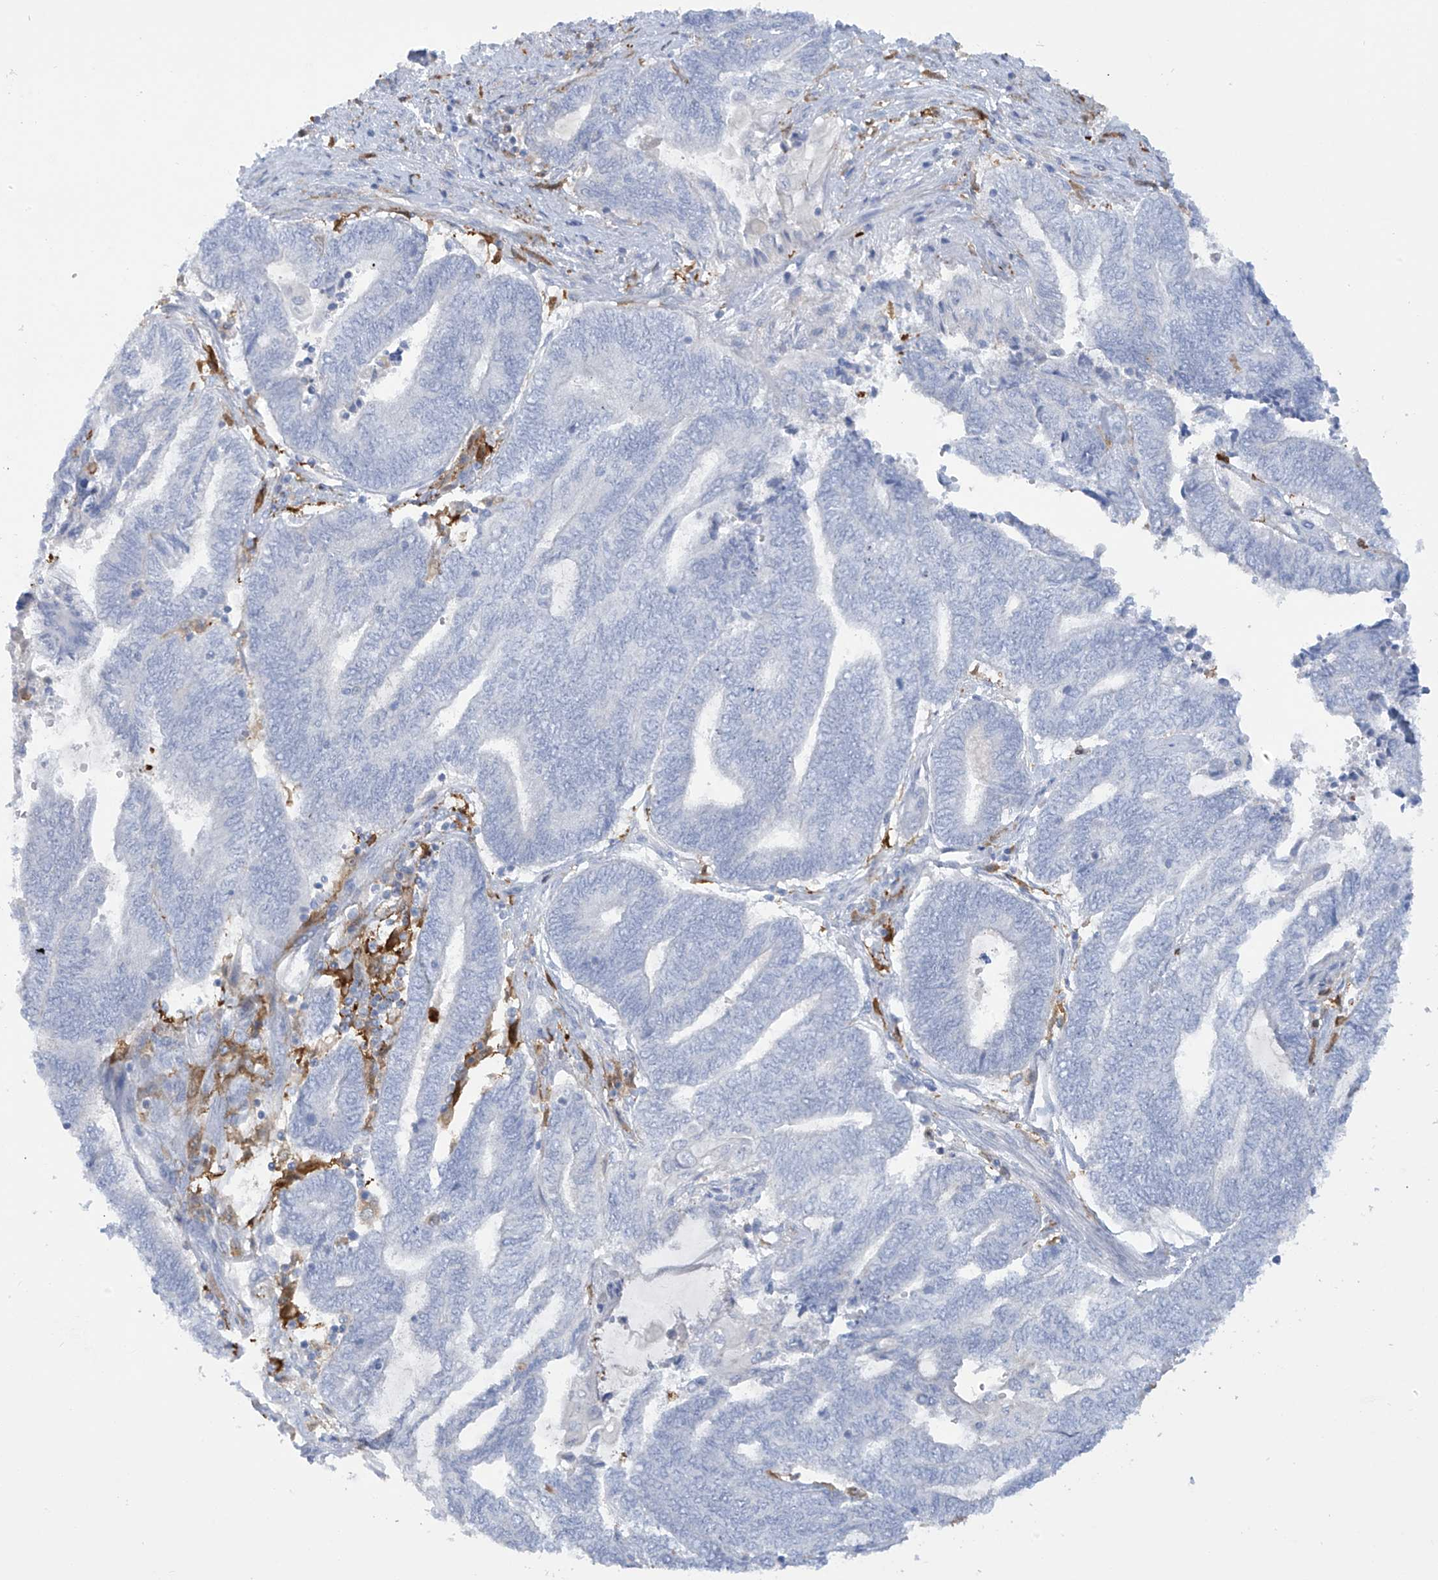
{"staining": {"intensity": "negative", "quantity": "none", "location": "none"}, "tissue": "endometrial cancer", "cell_type": "Tumor cells", "image_type": "cancer", "snomed": [{"axis": "morphology", "description": "Adenocarcinoma, NOS"}, {"axis": "topography", "description": "Uterus"}, {"axis": "topography", "description": "Endometrium"}], "caption": "This is an immunohistochemistry image of human endometrial cancer (adenocarcinoma). There is no expression in tumor cells.", "gene": "TRMT2B", "patient": {"sex": "female", "age": 70}}